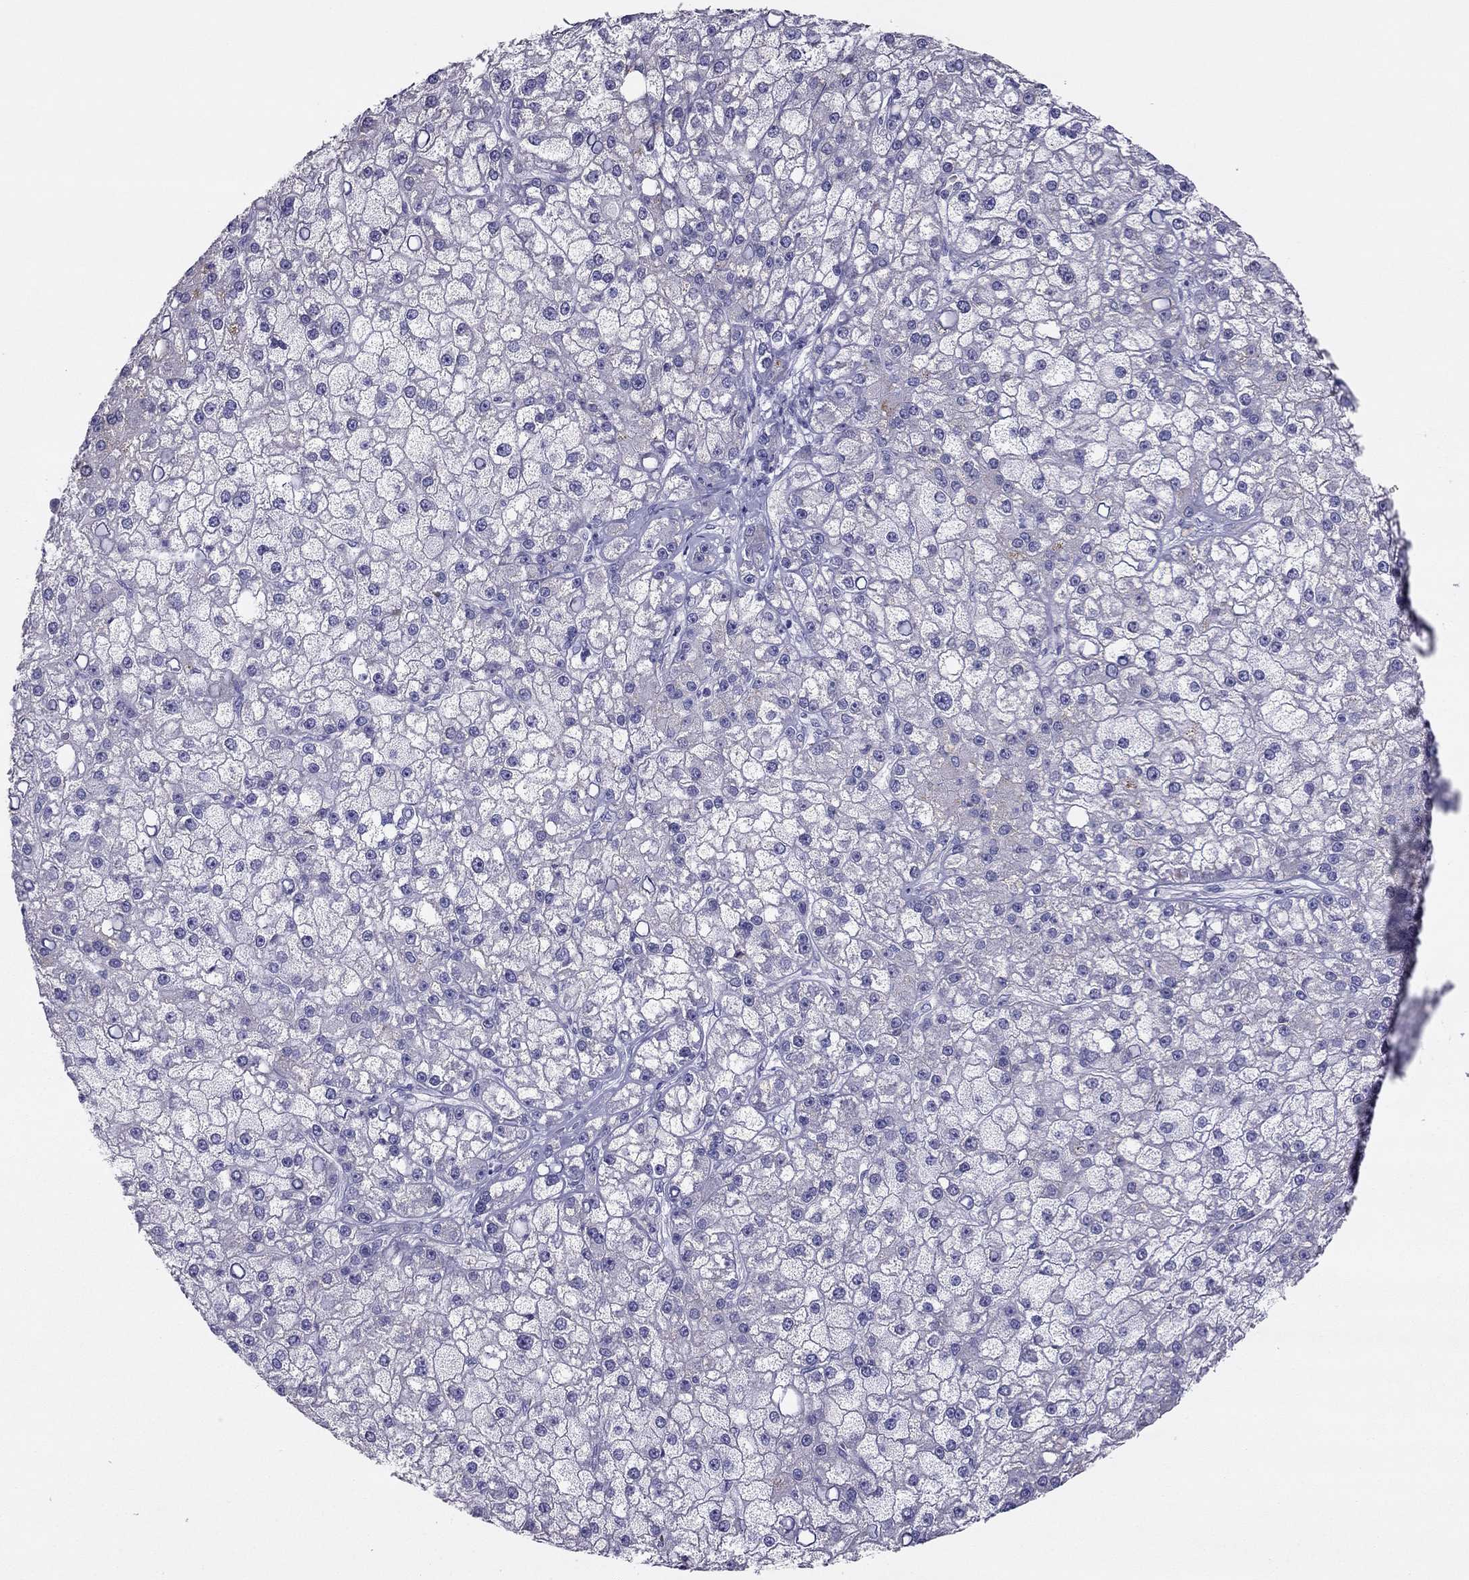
{"staining": {"intensity": "moderate", "quantity": "<25%", "location": "cytoplasmic/membranous"}, "tissue": "liver cancer", "cell_type": "Tumor cells", "image_type": "cancer", "snomed": [{"axis": "morphology", "description": "Carcinoma, Hepatocellular, NOS"}, {"axis": "topography", "description": "Liver"}], "caption": "Immunohistochemical staining of human liver hepatocellular carcinoma demonstrates low levels of moderate cytoplasmic/membranous positivity in approximately <25% of tumor cells.", "gene": "MAEL", "patient": {"sex": "male", "age": 67}}